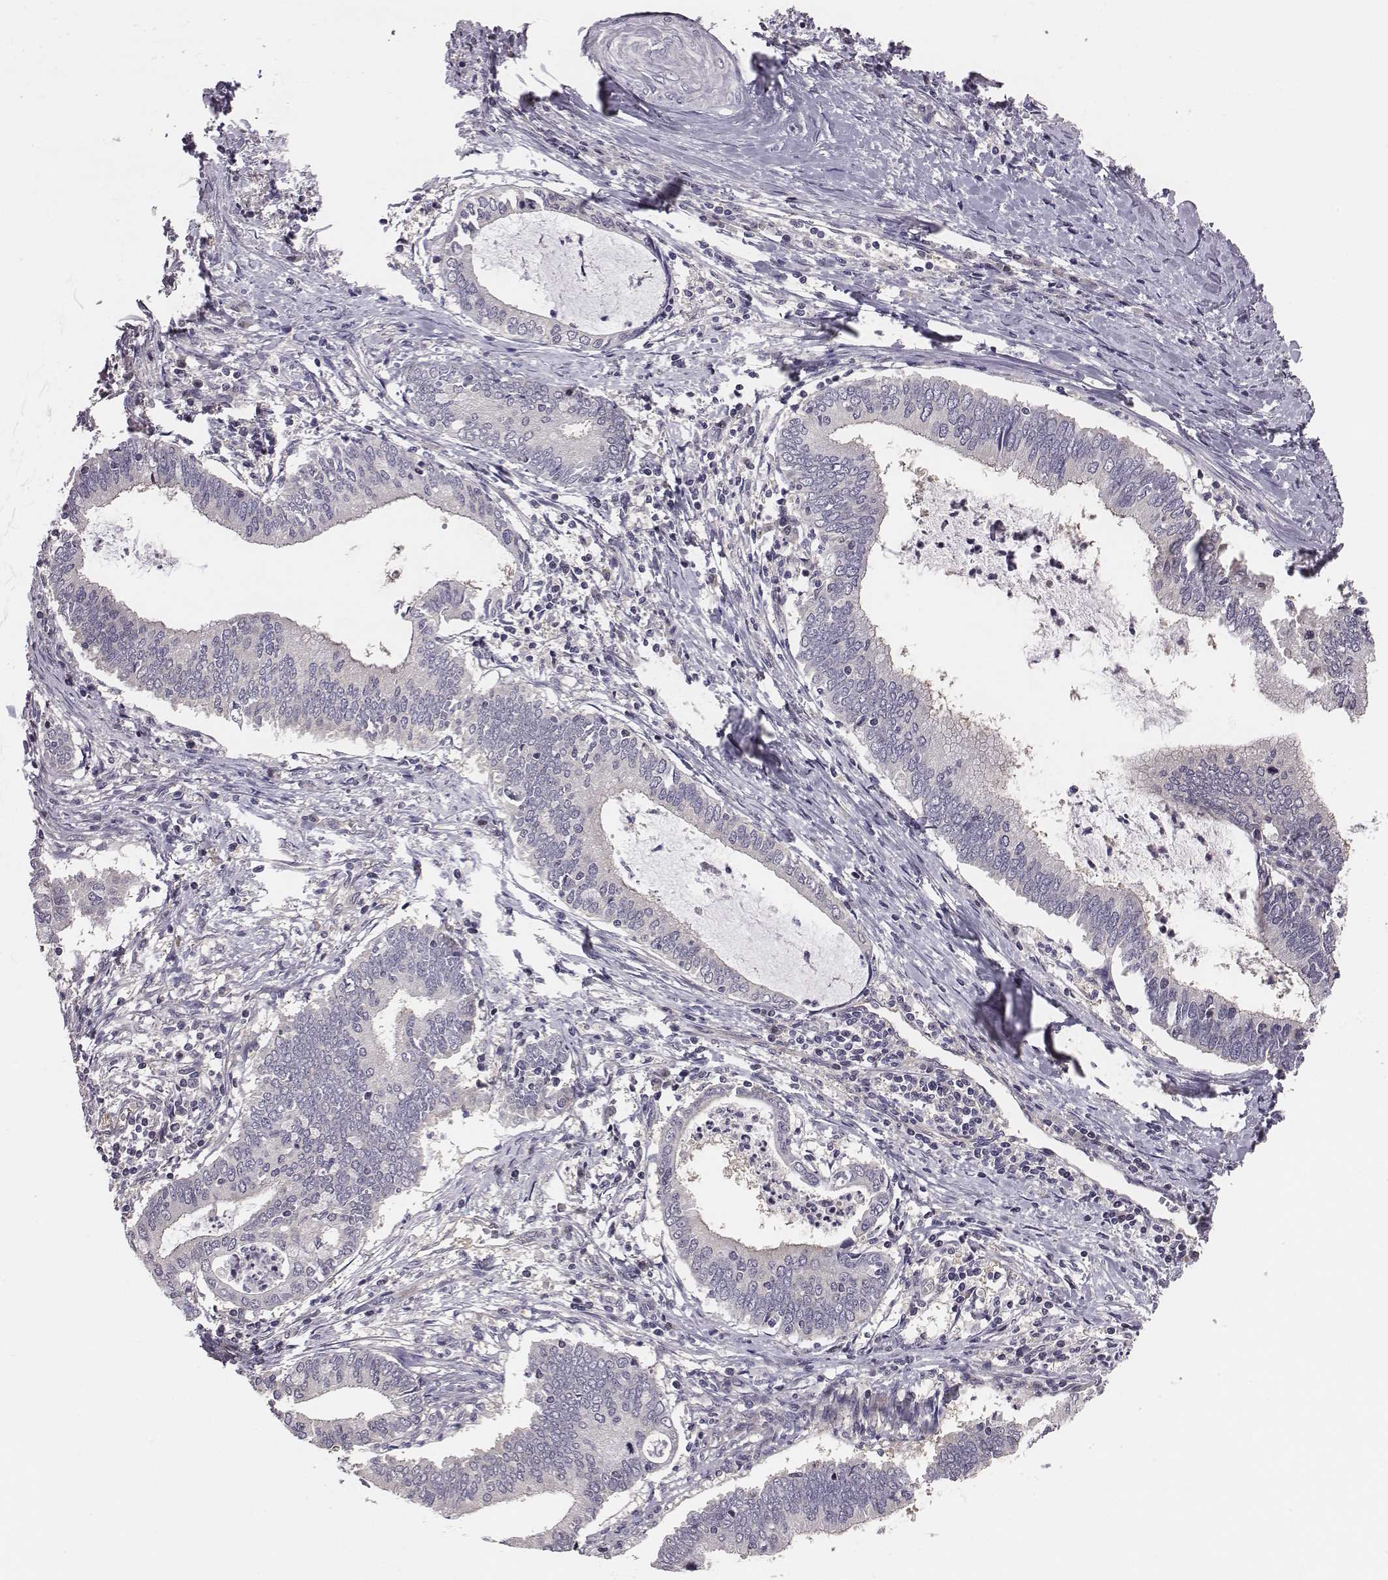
{"staining": {"intensity": "negative", "quantity": "none", "location": "none"}, "tissue": "cervical cancer", "cell_type": "Tumor cells", "image_type": "cancer", "snomed": [{"axis": "morphology", "description": "Adenocarcinoma, NOS"}, {"axis": "topography", "description": "Cervix"}], "caption": "Tumor cells show no significant protein staining in cervical cancer. Brightfield microscopy of immunohistochemistry (IHC) stained with DAB (brown) and hematoxylin (blue), captured at high magnification.", "gene": "SMURF2", "patient": {"sex": "female", "age": 42}}